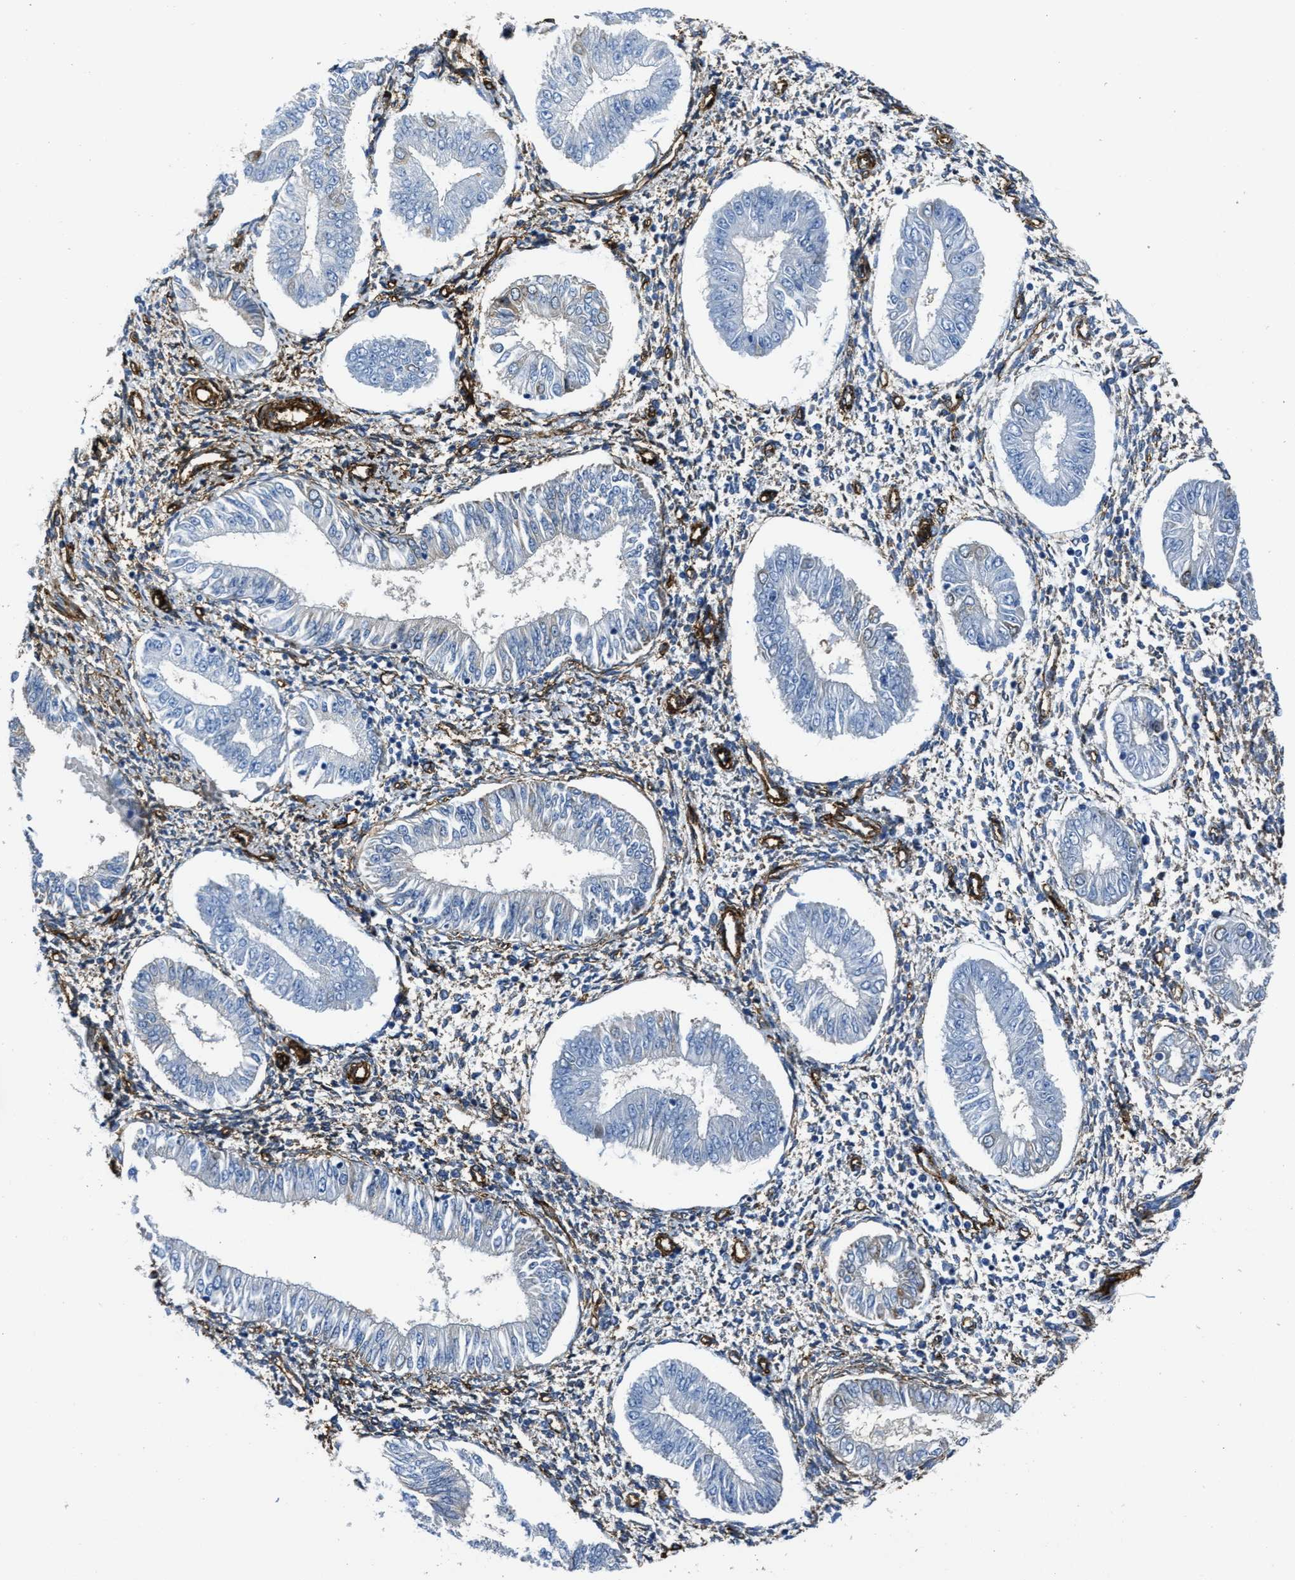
{"staining": {"intensity": "weak", "quantity": "25%-75%", "location": "cytoplasmic/membranous"}, "tissue": "endometrium", "cell_type": "Cells in endometrial stroma", "image_type": "normal", "snomed": [{"axis": "morphology", "description": "Normal tissue, NOS"}, {"axis": "topography", "description": "Endometrium"}], "caption": "A brown stain labels weak cytoplasmic/membranous positivity of a protein in cells in endometrial stroma of normal endometrium.", "gene": "NAB1", "patient": {"sex": "female", "age": 50}}